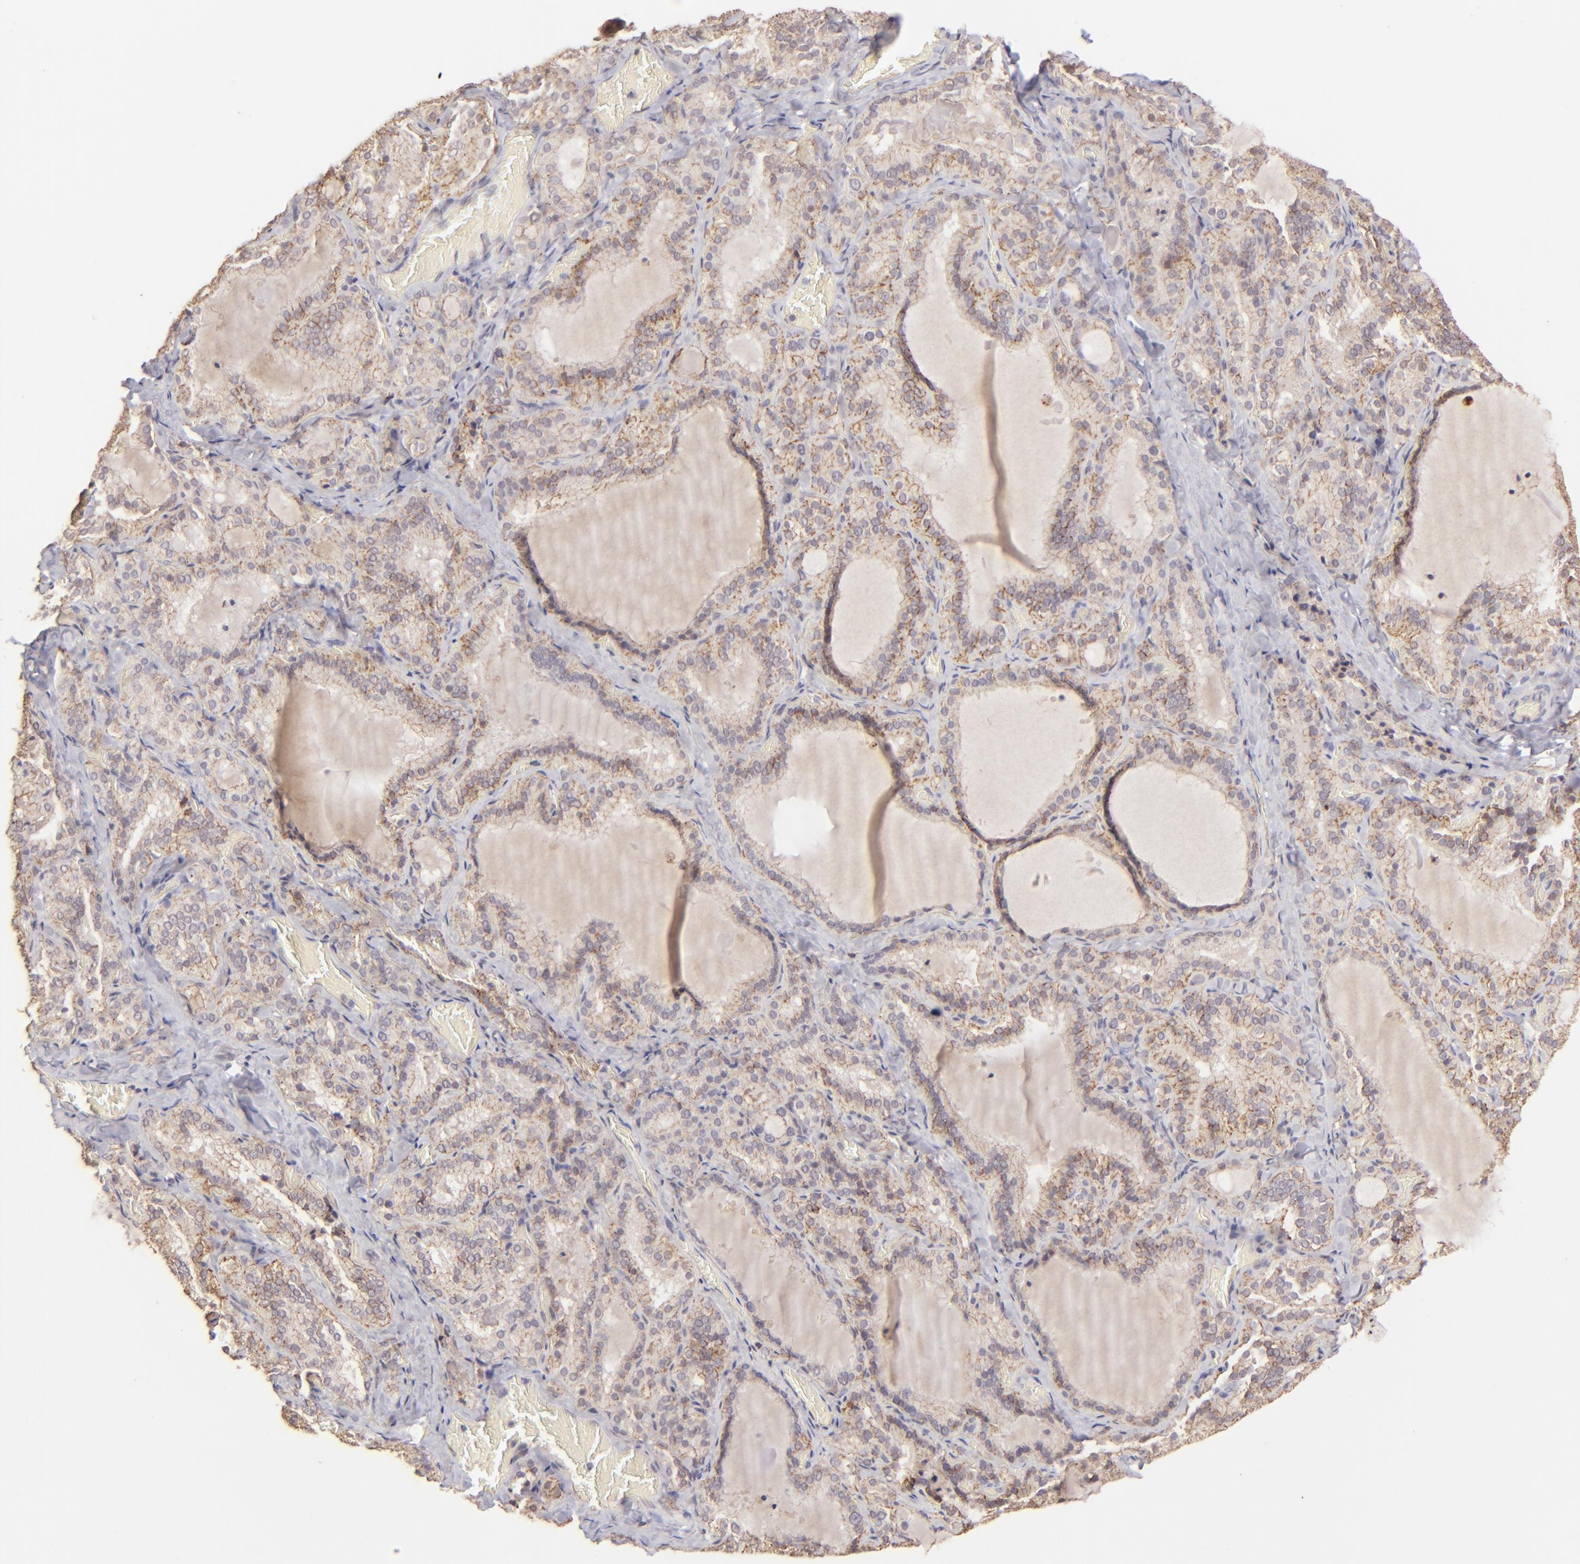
{"staining": {"intensity": "weak", "quantity": ">75%", "location": "cytoplasmic/membranous"}, "tissue": "thyroid gland", "cell_type": "Glandular cells", "image_type": "normal", "snomed": [{"axis": "morphology", "description": "Normal tissue, NOS"}, {"axis": "topography", "description": "Thyroid gland"}], "caption": "Thyroid gland stained for a protein exhibits weak cytoplasmic/membranous positivity in glandular cells.", "gene": "CLDN1", "patient": {"sex": "female", "age": 33}}